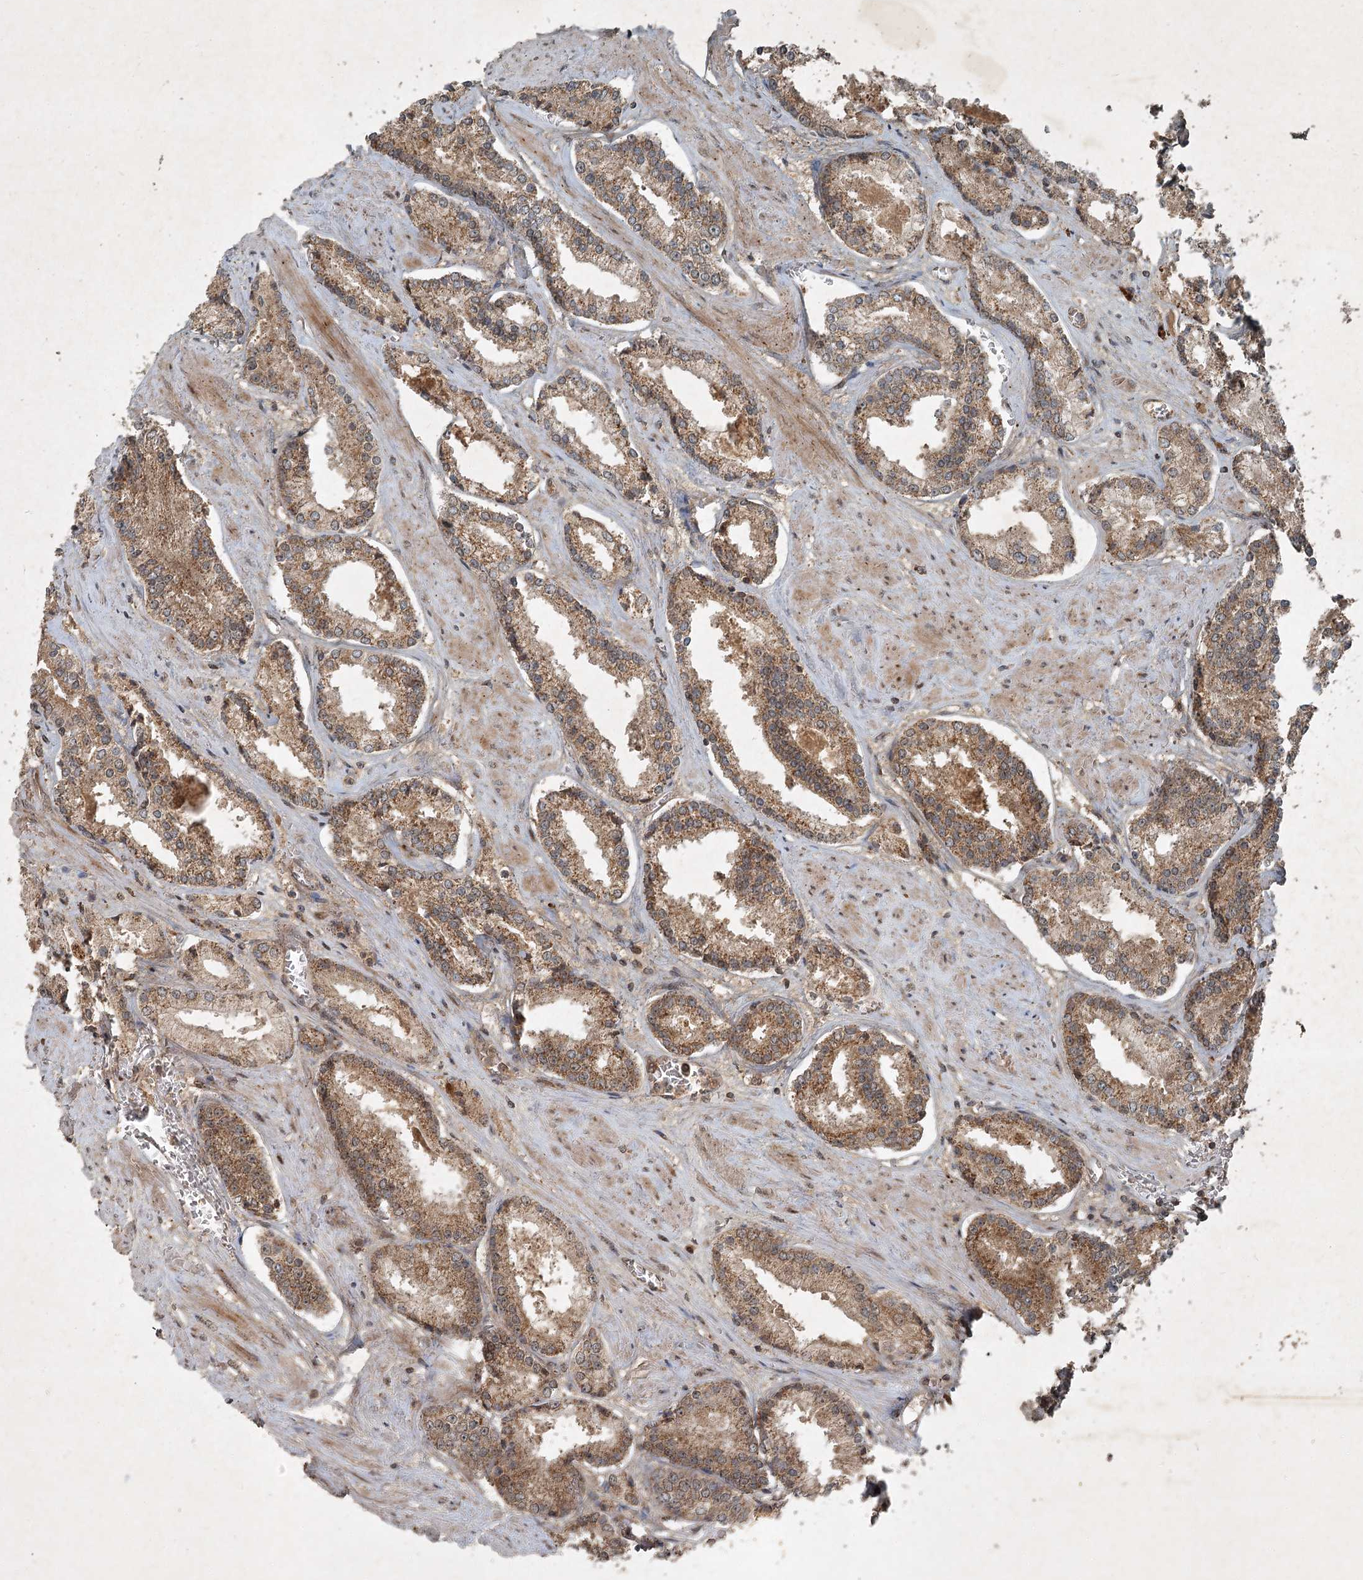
{"staining": {"intensity": "moderate", "quantity": ">75%", "location": "cytoplasmic/membranous"}, "tissue": "prostate cancer", "cell_type": "Tumor cells", "image_type": "cancer", "snomed": [{"axis": "morphology", "description": "Adenocarcinoma, Low grade"}, {"axis": "topography", "description": "Prostate"}], "caption": "The immunohistochemical stain labels moderate cytoplasmic/membranous staining in tumor cells of prostate cancer (adenocarcinoma (low-grade)) tissue.", "gene": "UNC93A", "patient": {"sex": "male", "age": 54}}